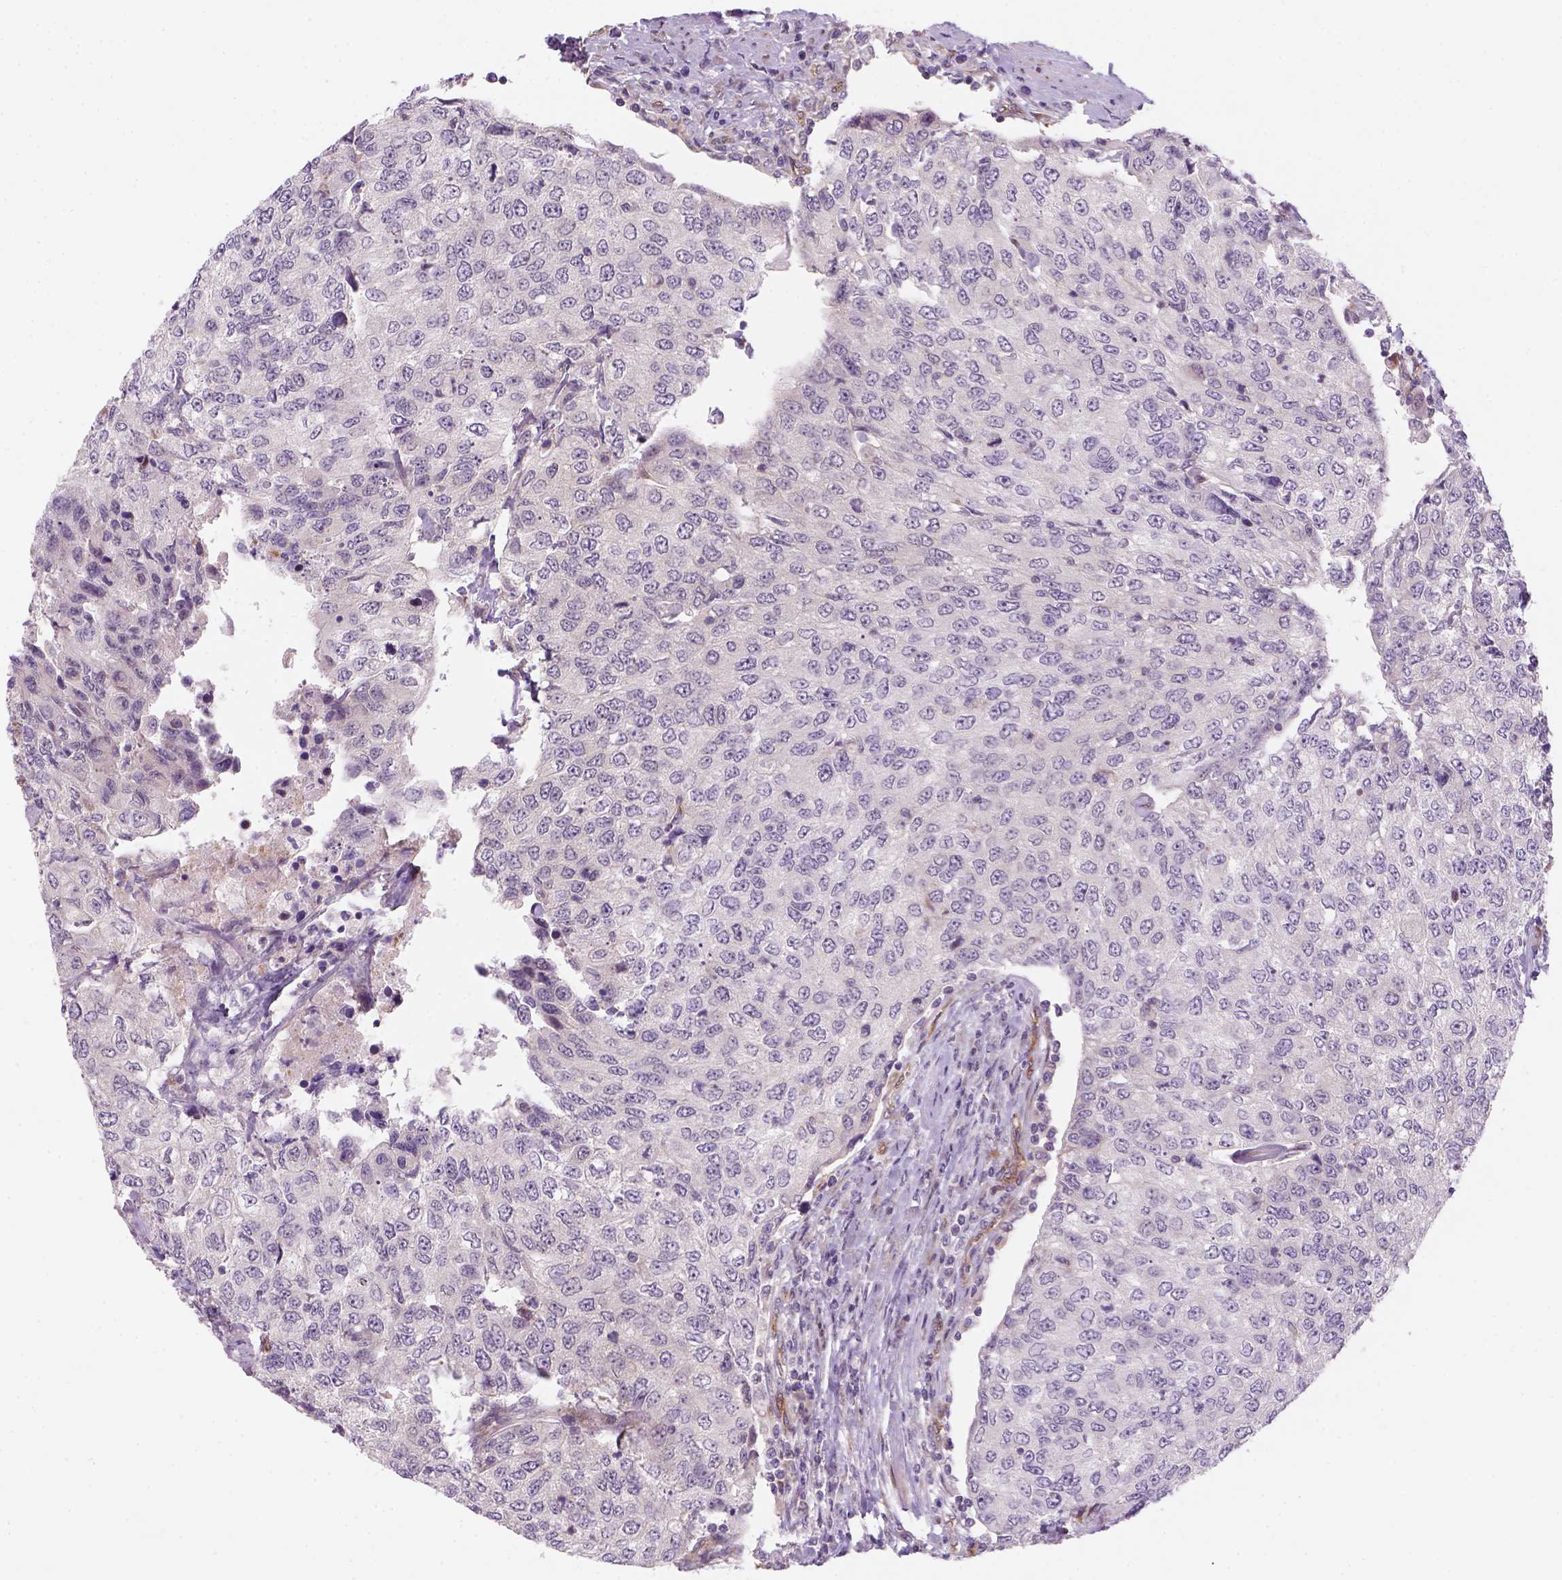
{"staining": {"intensity": "negative", "quantity": "none", "location": "none"}, "tissue": "urothelial cancer", "cell_type": "Tumor cells", "image_type": "cancer", "snomed": [{"axis": "morphology", "description": "Urothelial carcinoma, High grade"}, {"axis": "topography", "description": "Urinary bladder"}], "caption": "The image exhibits no significant positivity in tumor cells of urothelial carcinoma (high-grade). (DAB IHC with hematoxylin counter stain).", "gene": "VSTM5", "patient": {"sex": "female", "age": 78}}